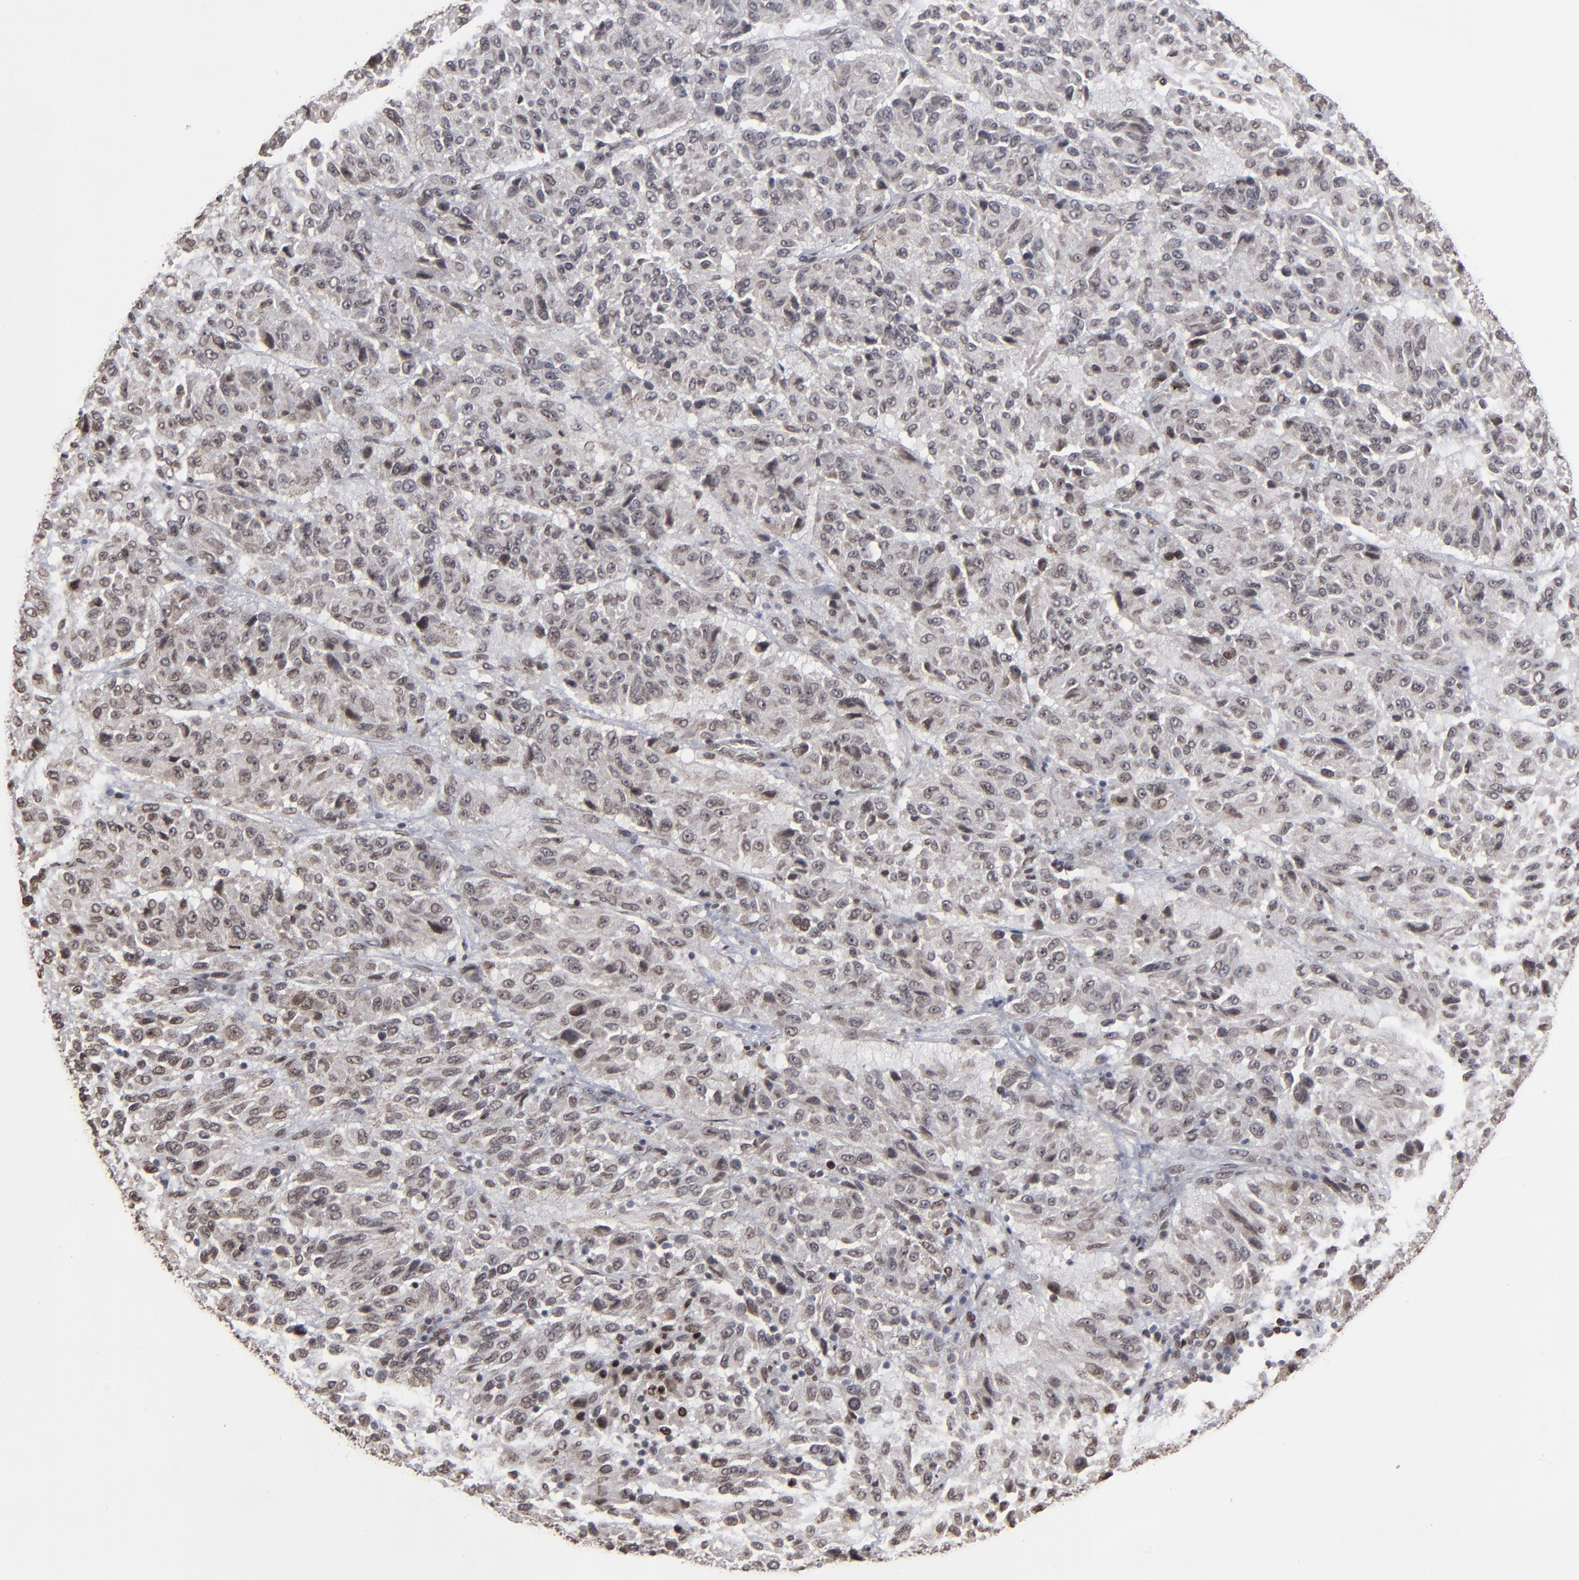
{"staining": {"intensity": "weak", "quantity": "<25%", "location": "nuclear"}, "tissue": "melanoma", "cell_type": "Tumor cells", "image_type": "cancer", "snomed": [{"axis": "morphology", "description": "Malignant melanoma, Metastatic site"}, {"axis": "topography", "description": "Lung"}], "caption": "Tumor cells are negative for protein expression in human malignant melanoma (metastatic site).", "gene": "BAZ1A", "patient": {"sex": "male", "age": 64}}